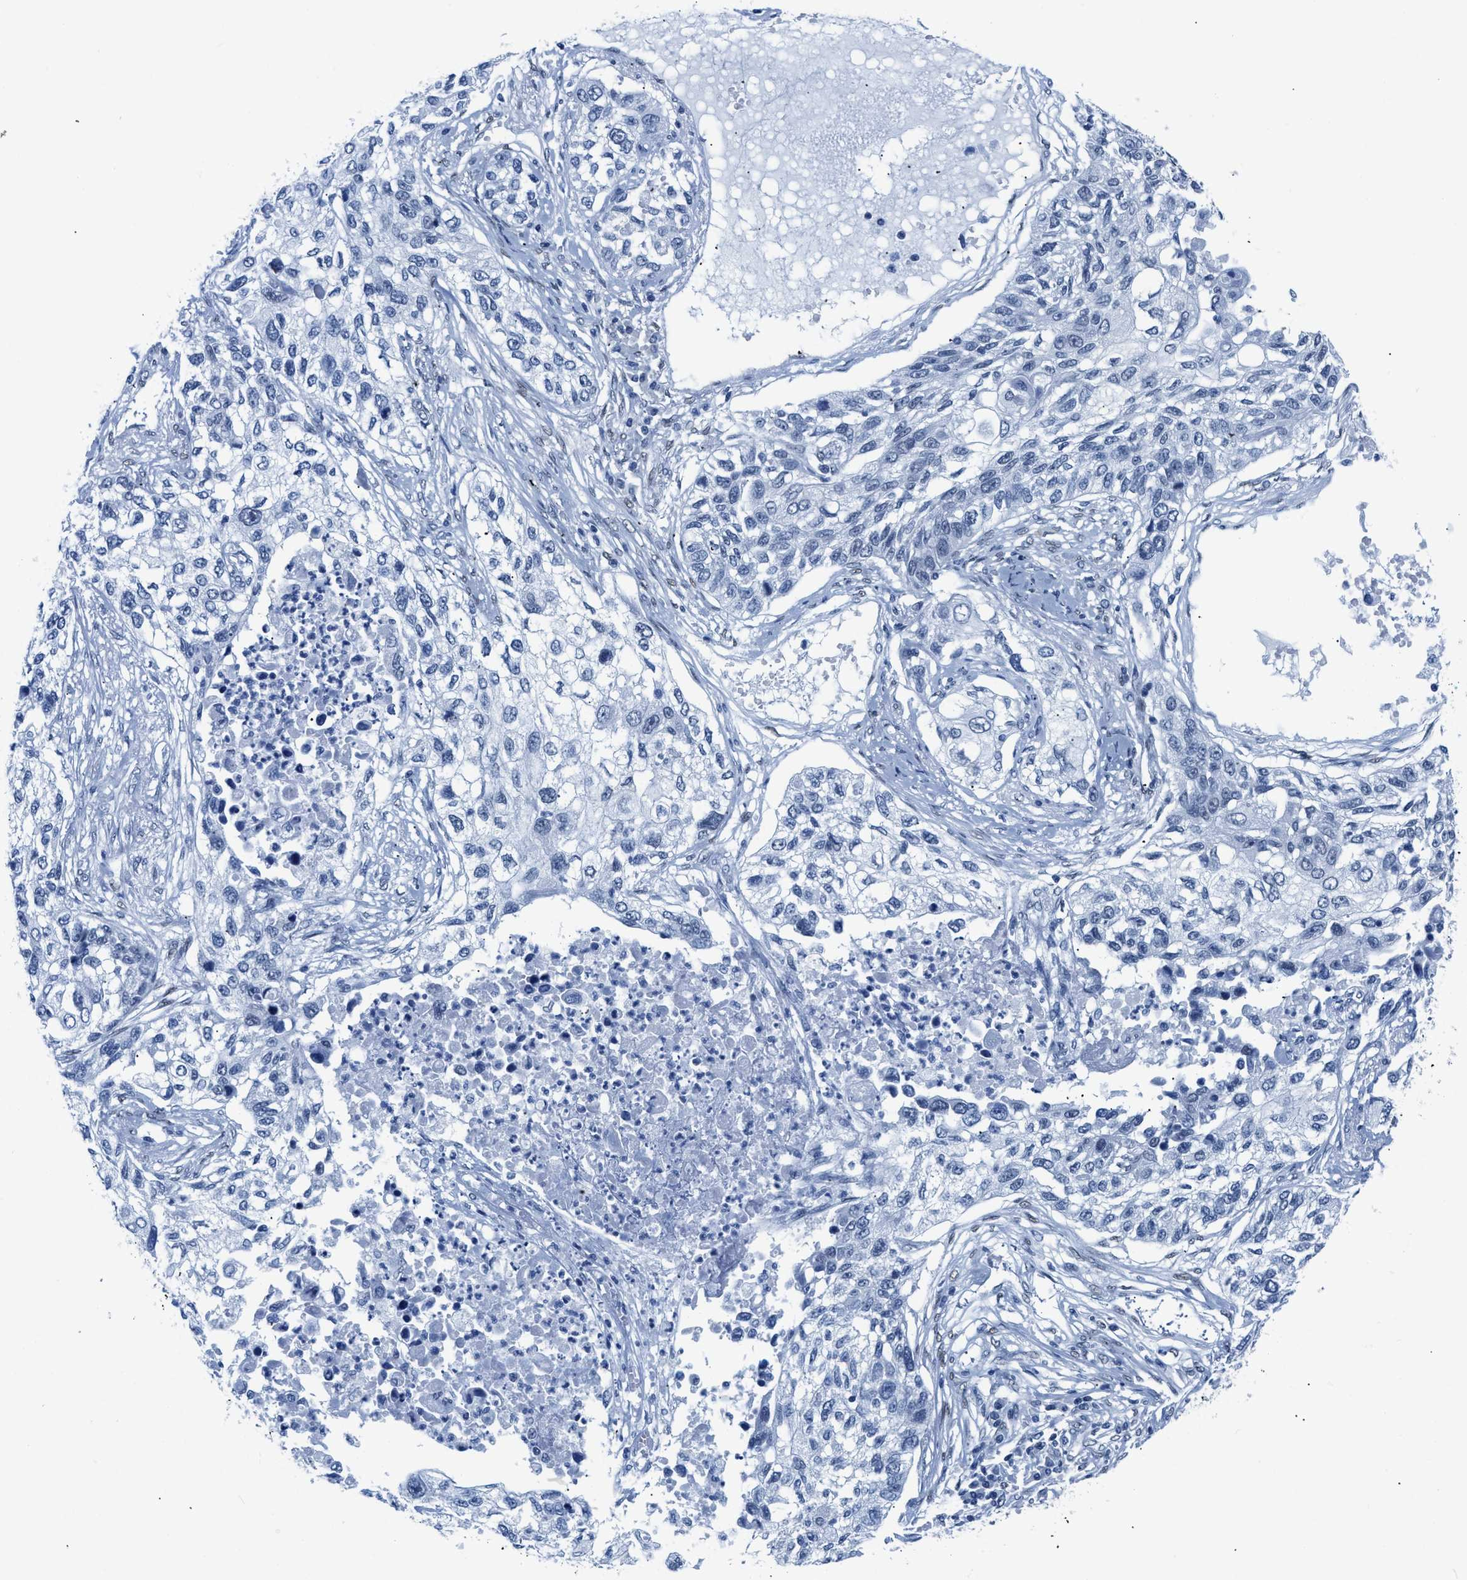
{"staining": {"intensity": "negative", "quantity": "none", "location": "none"}, "tissue": "lung cancer", "cell_type": "Tumor cells", "image_type": "cancer", "snomed": [{"axis": "morphology", "description": "Squamous cell carcinoma, NOS"}, {"axis": "topography", "description": "Lung"}], "caption": "Human lung cancer (squamous cell carcinoma) stained for a protein using immunohistochemistry exhibits no positivity in tumor cells.", "gene": "CTBP1", "patient": {"sex": "male", "age": 71}}